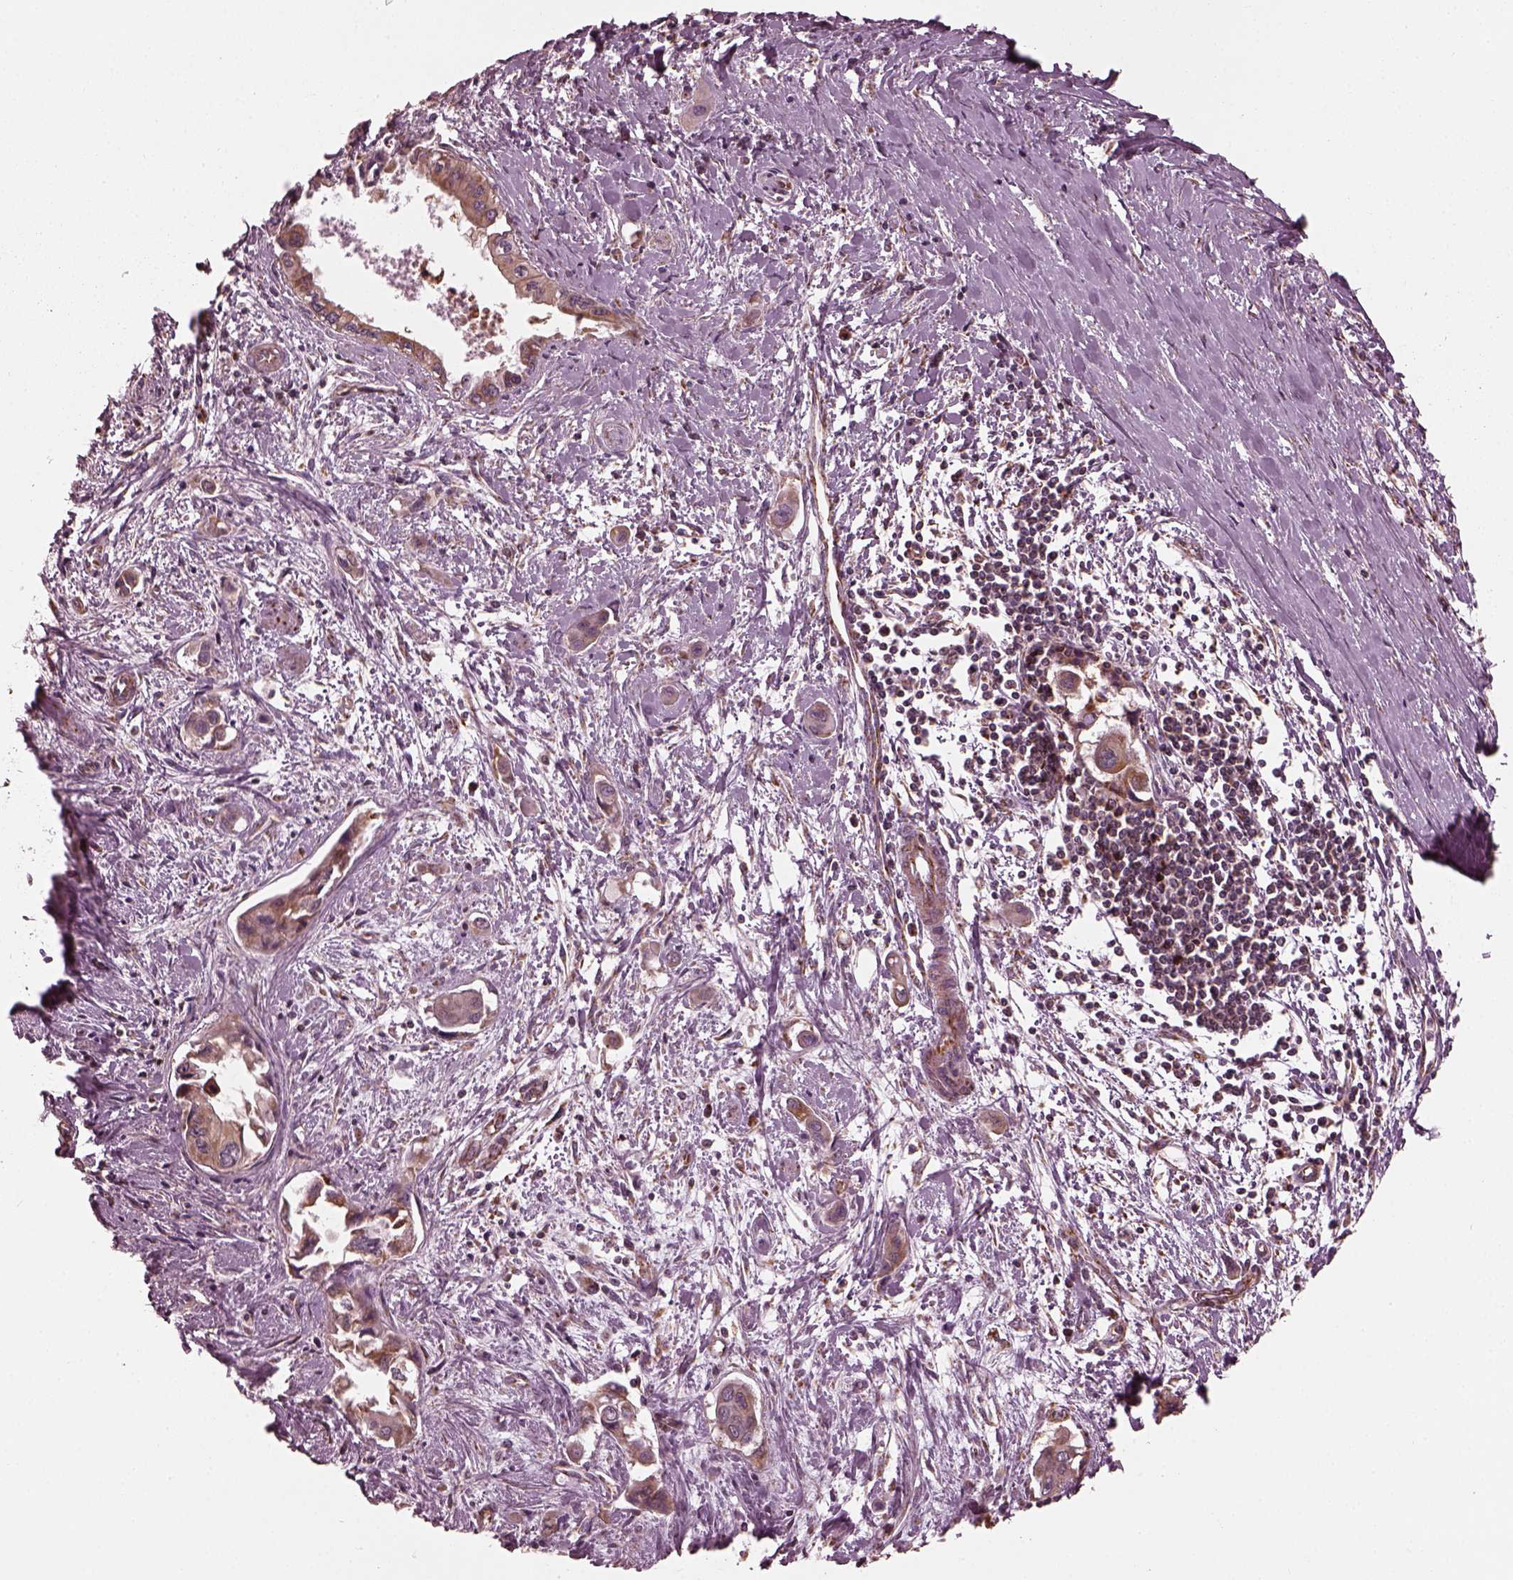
{"staining": {"intensity": "moderate", "quantity": ">75%", "location": "cytoplasmic/membranous"}, "tissue": "pancreatic cancer", "cell_type": "Tumor cells", "image_type": "cancer", "snomed": [{"axis": "morphology", "description": "Adenocarcinoma, NOS"}, {"axis": "topography", "description": "Pancreas"}], "caption": "Immunohistochemical staining of human adenocarcinoma (pancreatic) reveals moderate cytoplasmic/membranous protein staining in approximately >75% of tumor cells.", "gene": "NDUFB10", "patient": {"sex": "male", "age": 60}}